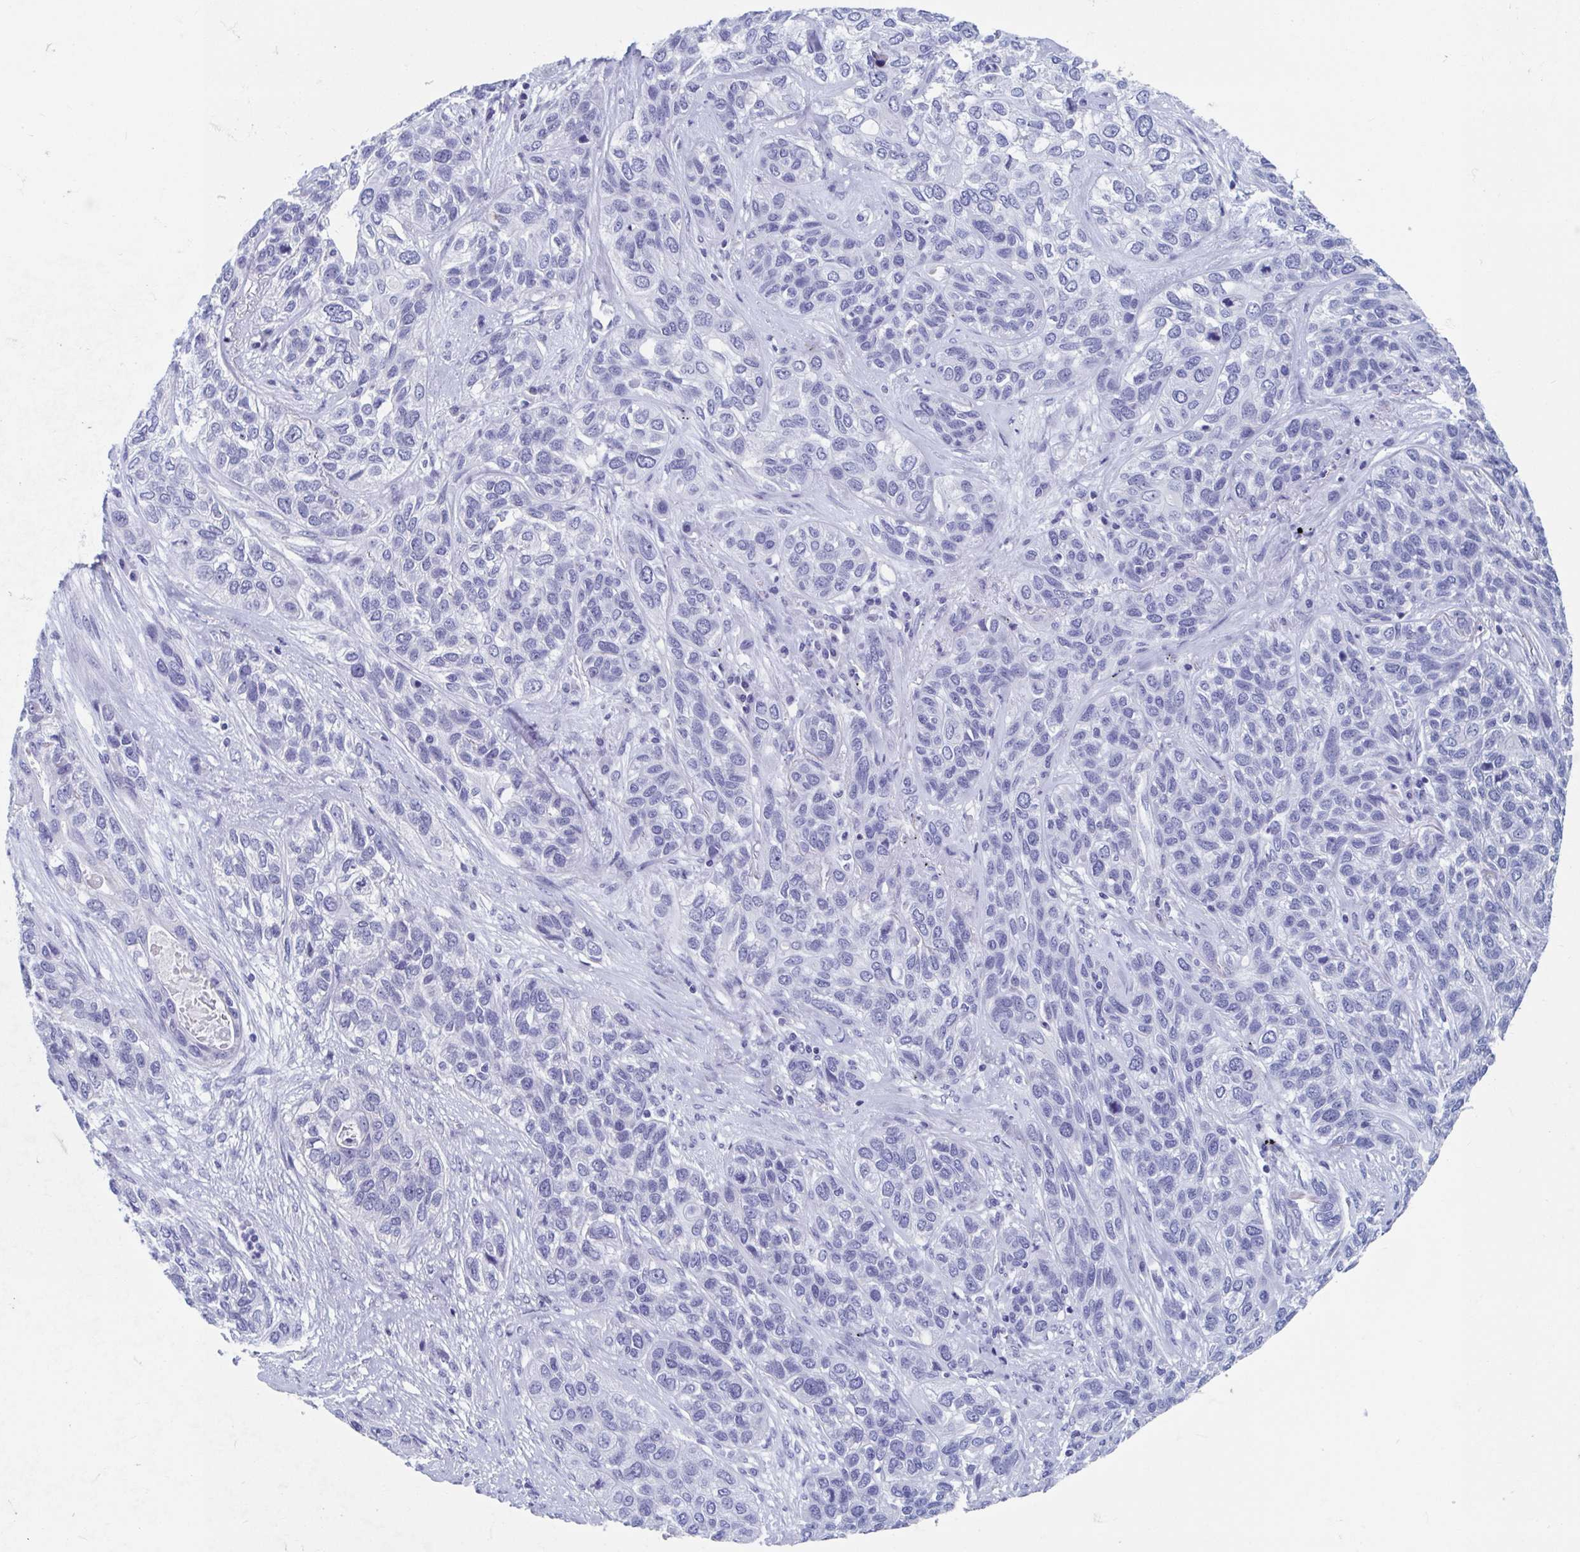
{"staining": {"intensity": "negative", "quantity": "none", "location": "none"}, "tissue": "lung cancer", "cell_type": "Tumor cells", "image_type": "cancer", "snomed": [{"axis": "morphology", "description": "Squamous cell carcinoma, NOS"}, {"axis": "topography", "description": "Lung"}], "caption": "The immunohistochemistry micrograph has no significant expression in tumor cells of lung cancer tissue.", "gene": "SHCBP1L", "patient": {"sex": "female", "age": 70}}